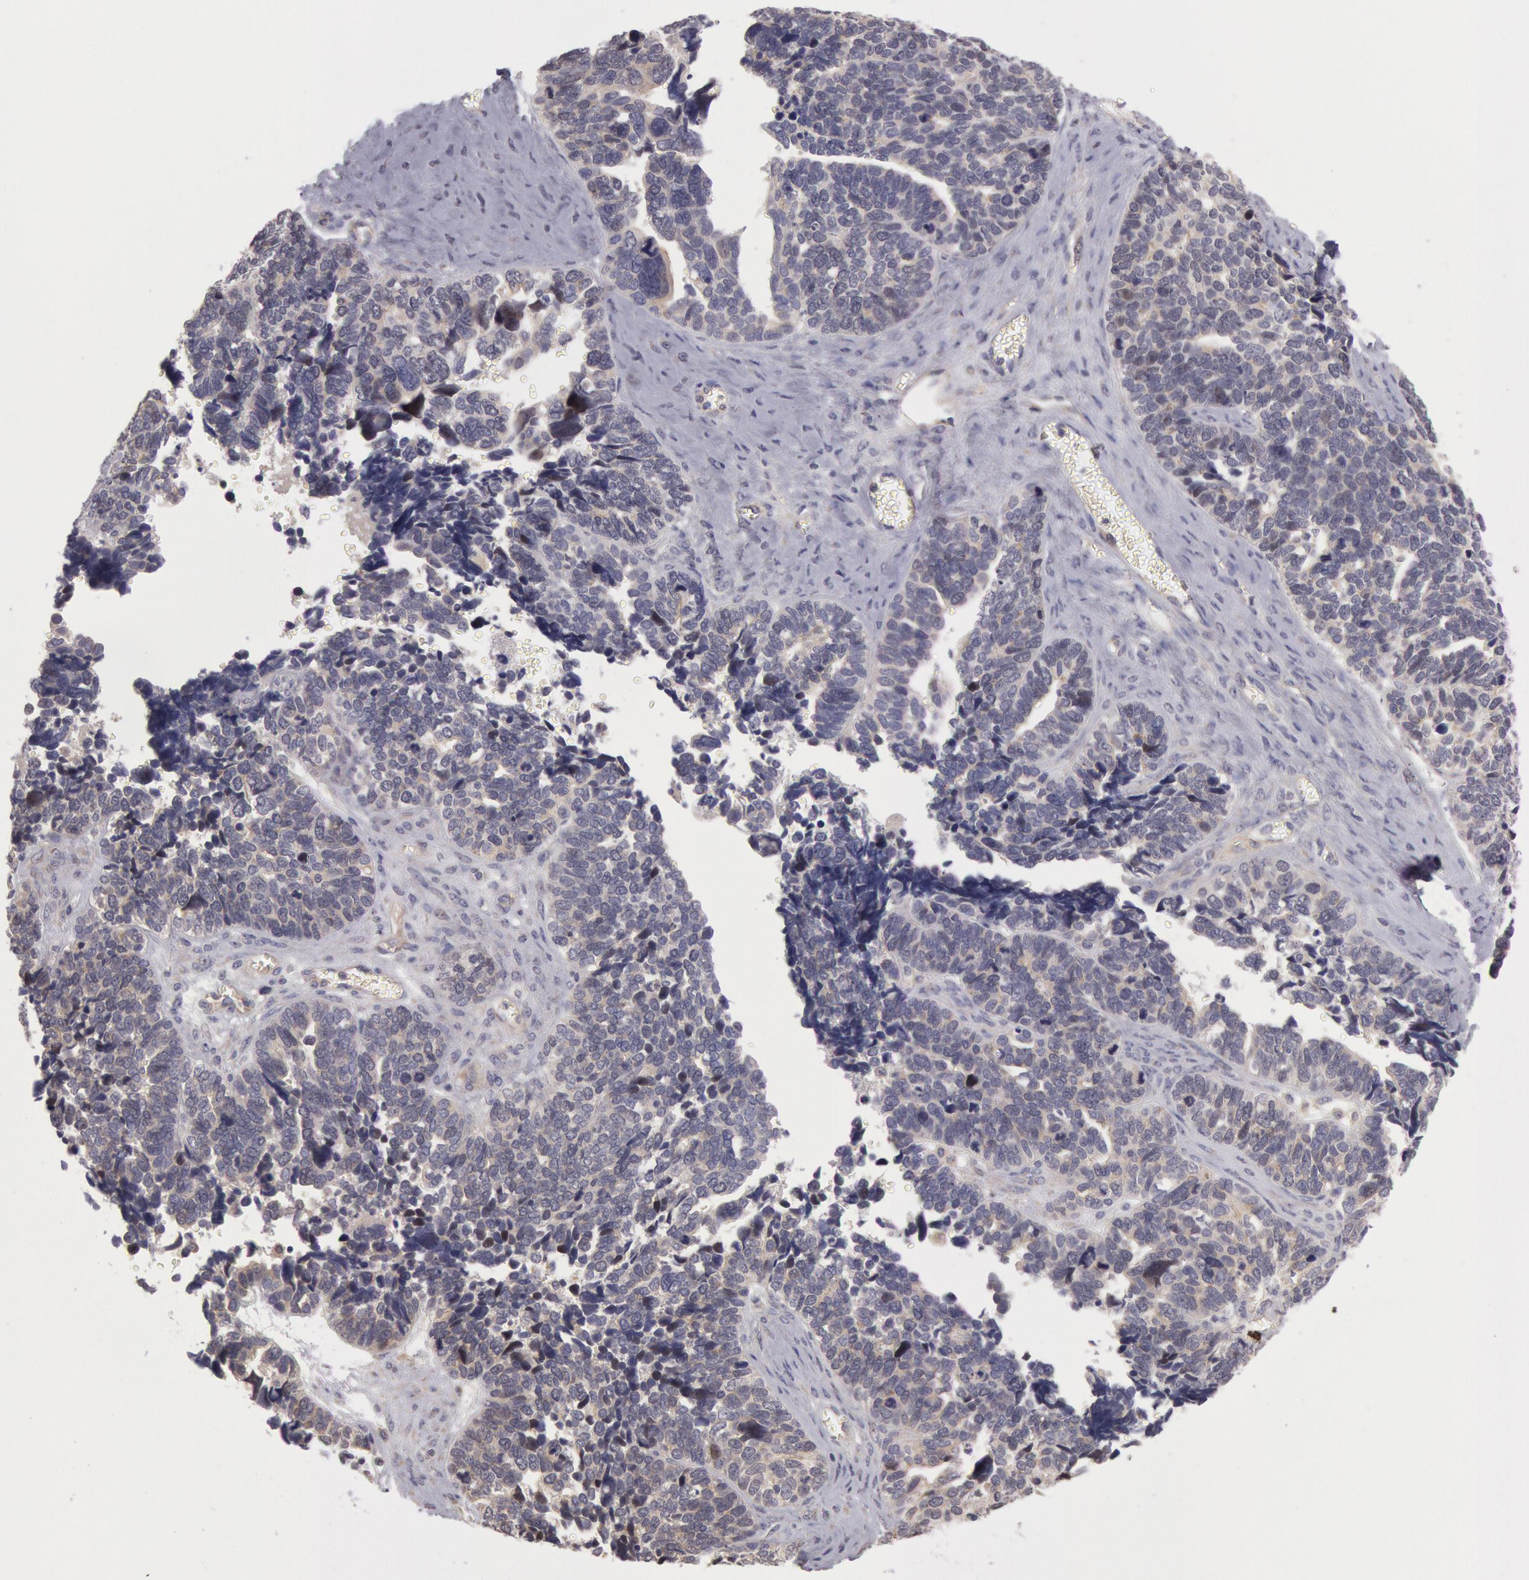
{"staining": {"intensity": "negative", "quantity": "none", "location": "none"}, "tissue": "ovarian cancer", "cell_type": "Tumor cells", "image_type": "cancer", "snomed": [{"axis": "morphology", "description": "Cystadenocarcinoma, serous, NOS"}, {"axis": "topography", "description": "Ovary"}], "caption": "The micrograph reveals no significant expression in tumor cells of ovarian cancer.", "gene": "AMOTL1", "patient": {"sex": "female", "age": 77}}